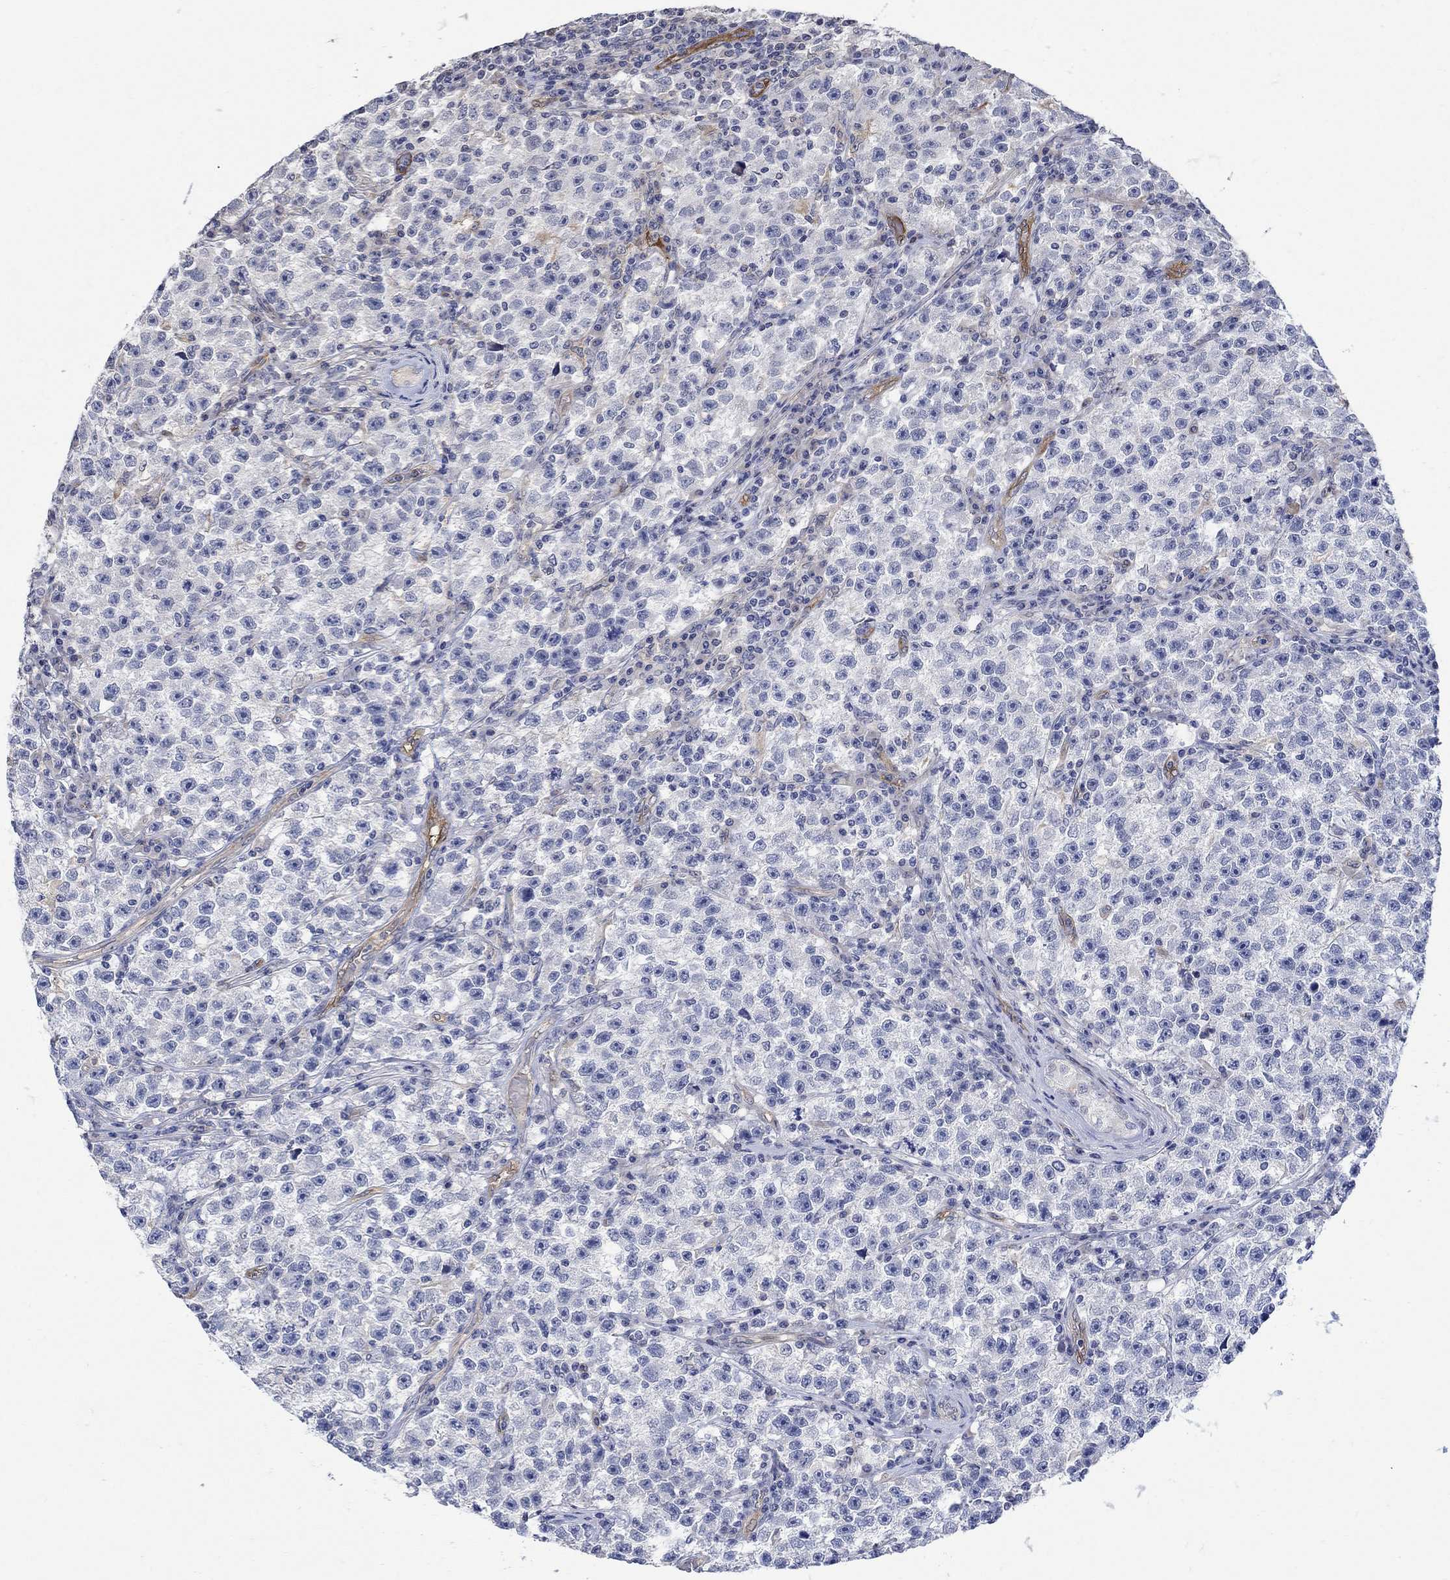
{"staining": {"intensity": "negative", "quantity": "none", "location": "none"}, "tissue": "testis cancer", "cell_type": "Tumor cells", "image_type": "cancer", "snomed": [{"axis": "morphology", "description": "Seminoma, NOS"}, {"axis": "topography", "description": "Testis"}], "caption": "Immunohistochemical staining of human testis cancer shows no significant positivity in tumor cells.", "gene": "TGM2", "patient": {"sex": "male", "age": 22}}